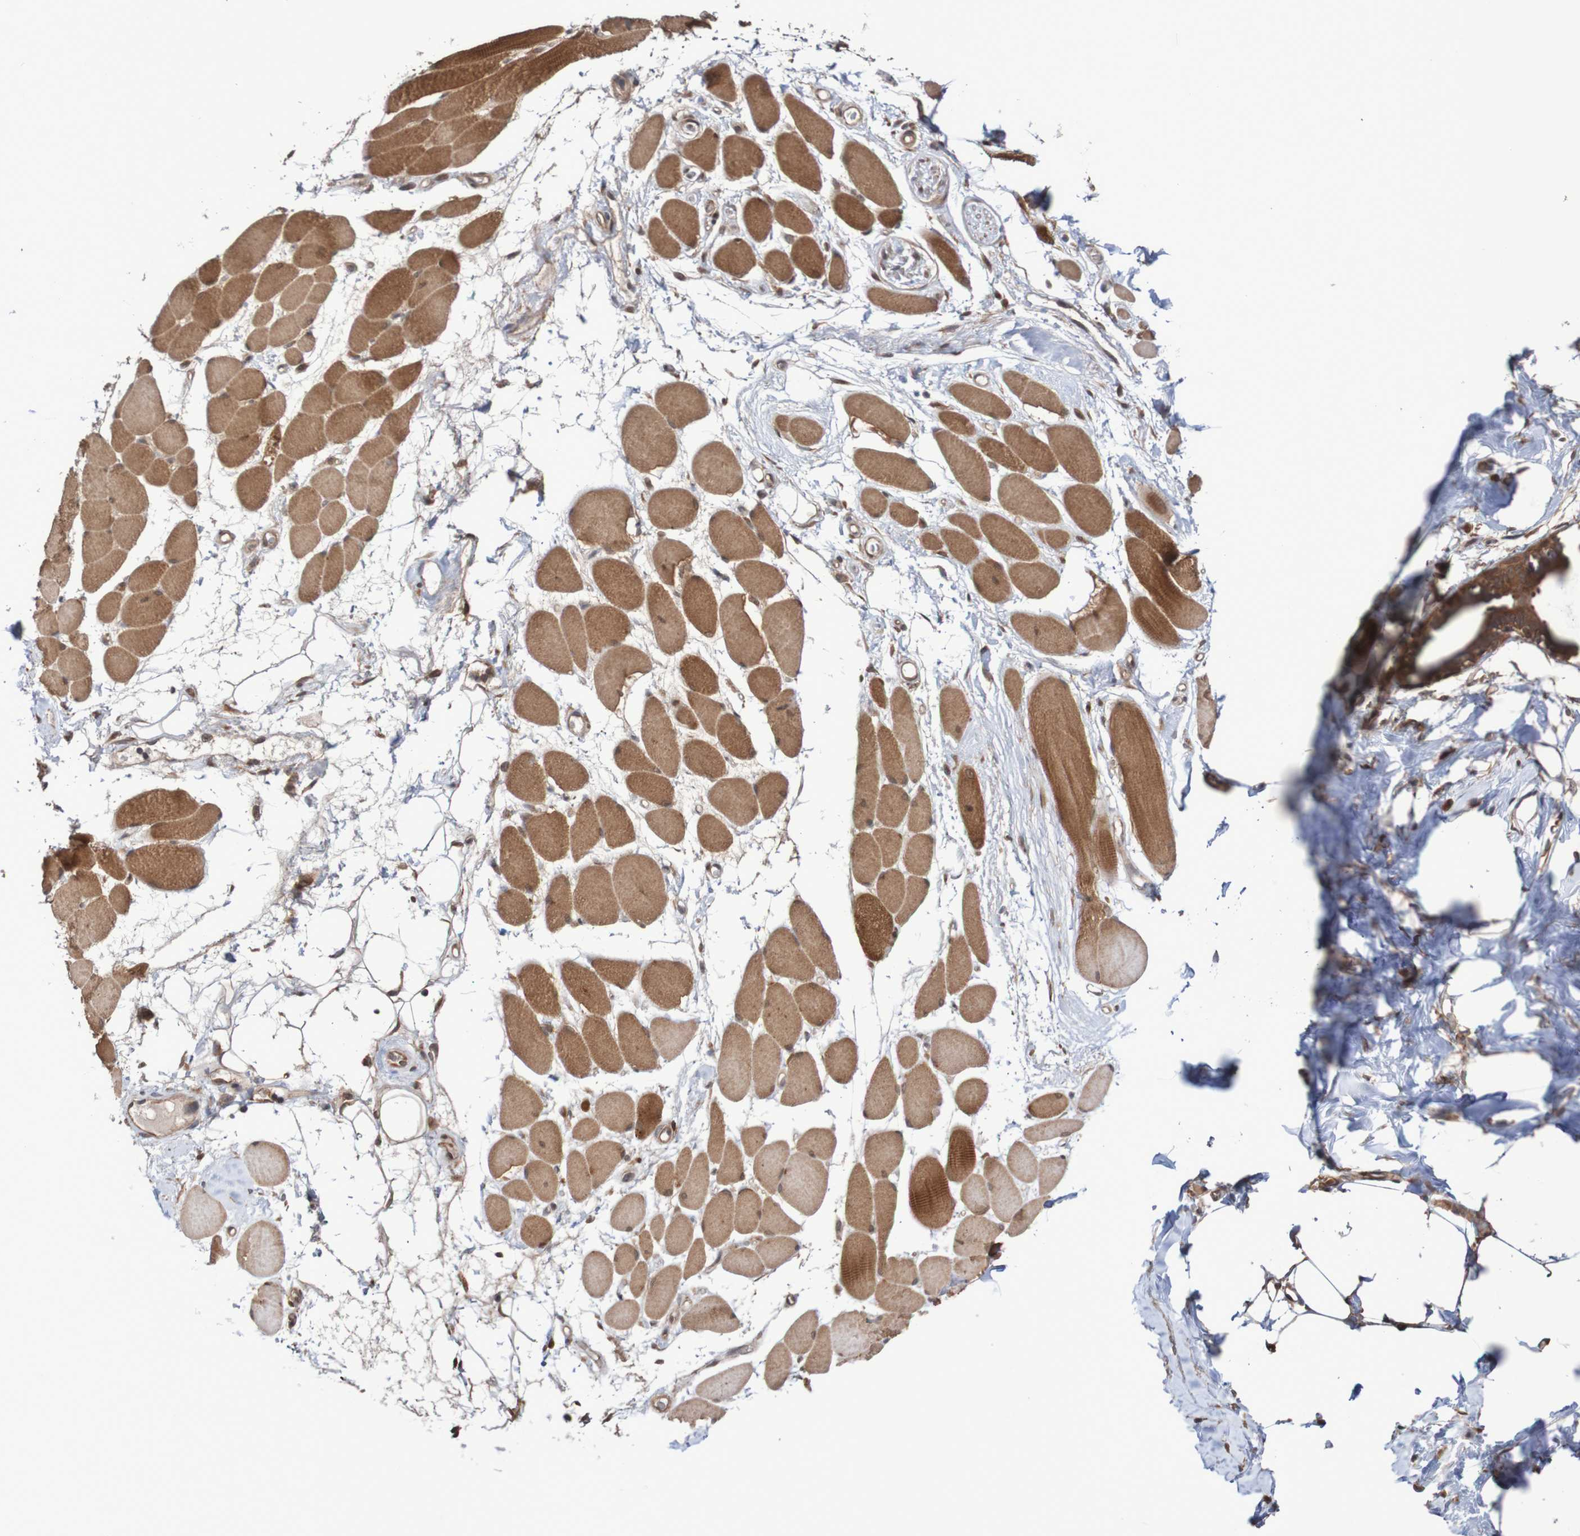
{"staining": {"intensity": "moderate", "quantity": ">75%", "location": "cytoplasmic/membranous,nuclear"}, "tissue": "skeletal muscle", "cell_type": "Myocytes", "image_type": "normal", "snomed": [{"axis": "morphology", "description": "Normal tissue, NOS"}, {"axis": "topography", "description": "Skeletal muscle"}, {"axis": "topography", "description": "Peripheral nerve tissue"}], "caption": "Skeletal muscle stained with DAB immunohistochemistry exhibits medium levels of moderate cytoplasmic/membranous,nuclear staining in about >75% of myocytes.", "gene": "PHPT1", "patient": {"sex": "female", "age": 84}}